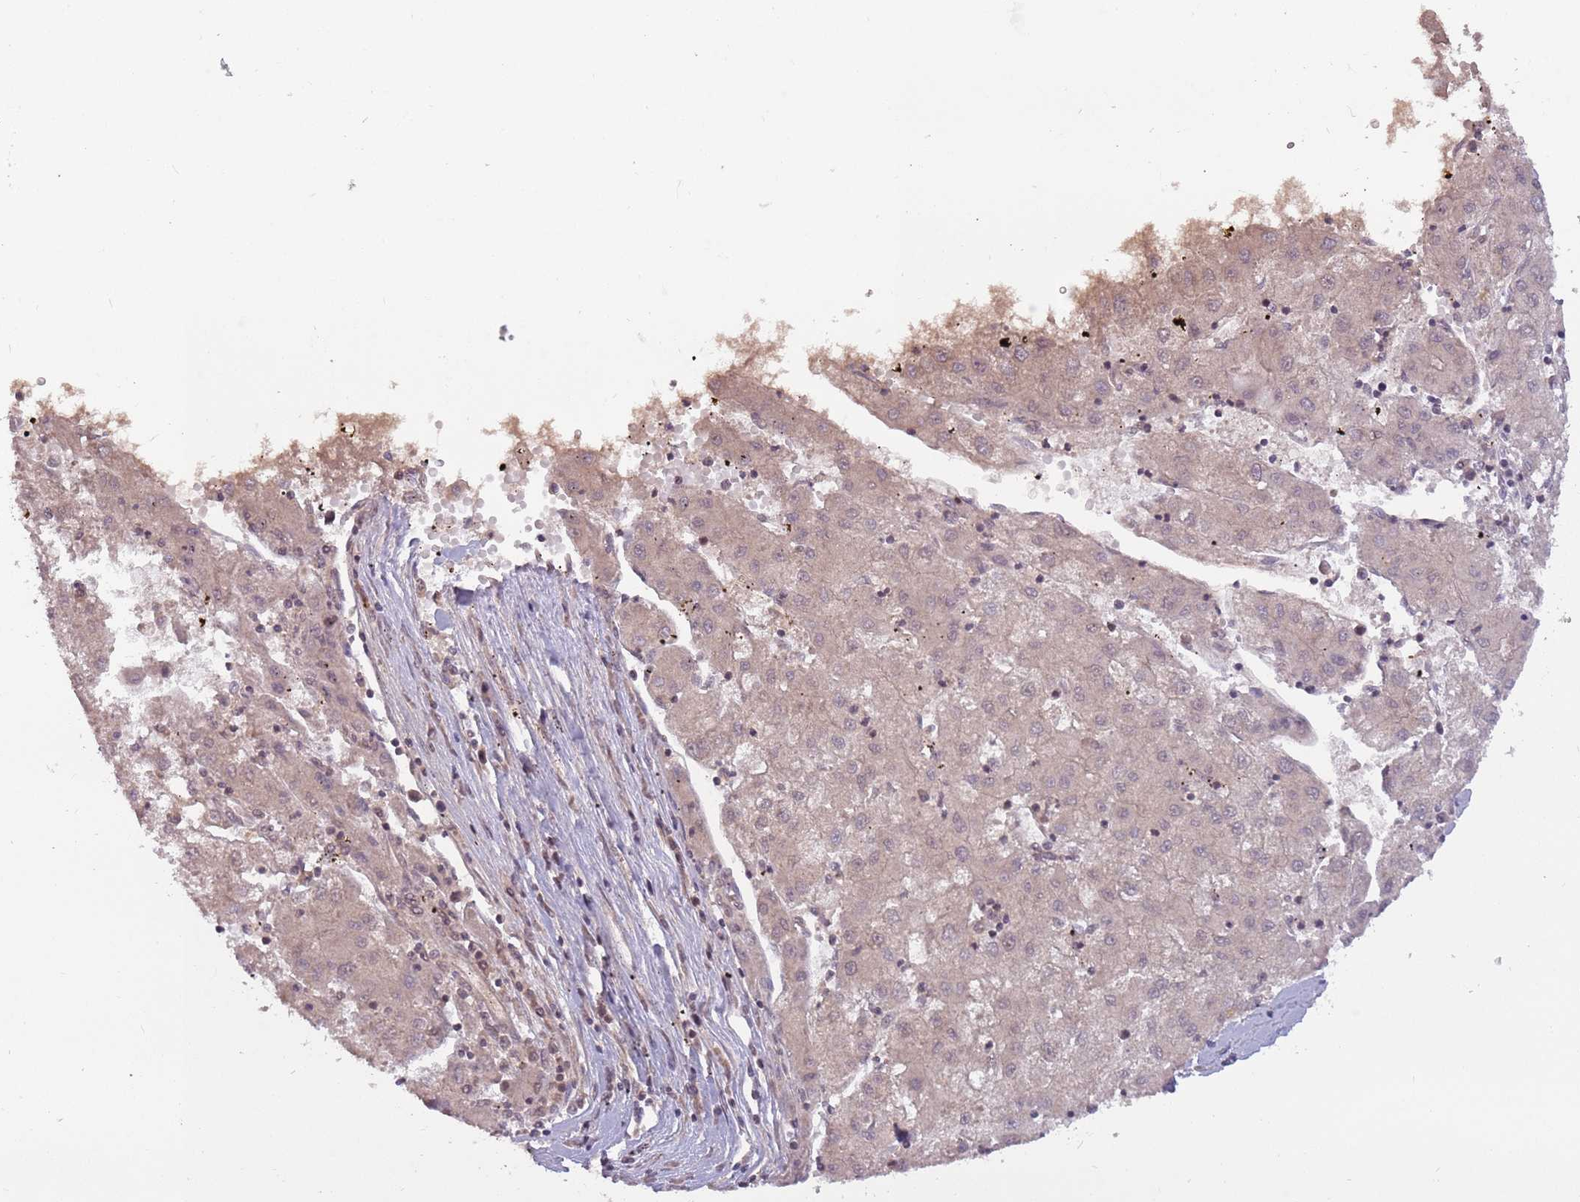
{"staining": {"intensity": "negative", "quantity": "none", "location": "none"}, "tissue": "liver cancer", "cell_type": "Tumor cells", "image_type": "cancer", "snomed": [{"axis": "morphology", "description": "Carcinoma, Hepatocellular, NOS"}, {"axis": "topography", "description": "Liver"}], "caption": "An image of human liver hepatocellular carcinoma is negative for staining in tumor cells.", "gene": "ADAMTS3", "patient": {"sex": "male", "age": 72}}